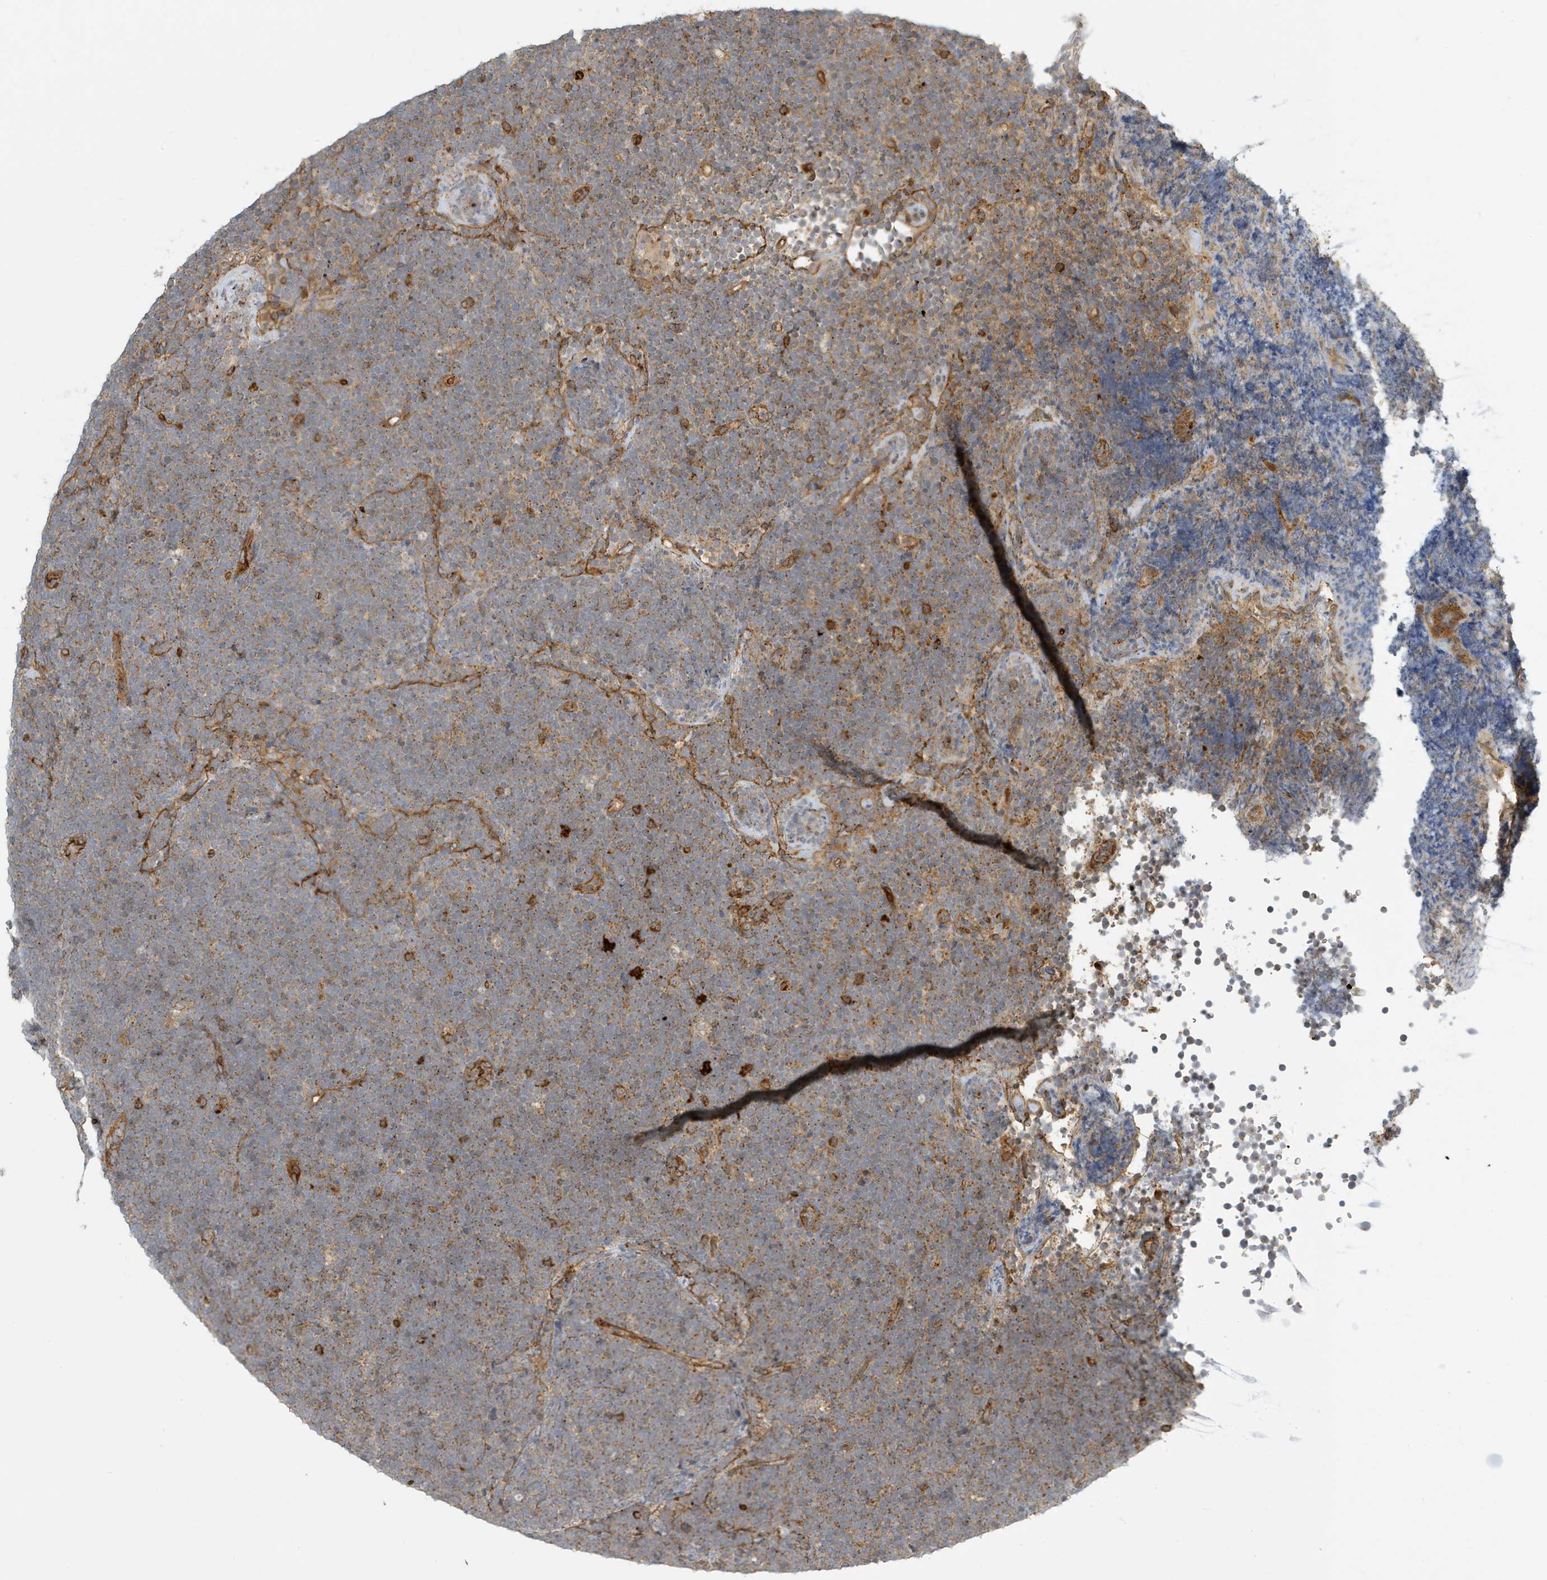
{"staining": {"intensity": "weak", "quantity": "25%-75%", "location": "cytoplasmic/membranous"}, "tissue": "lymphoma", "cell_type": "Tumor cells", "image_type": "cancer", "snomed": [{"axis": "morphology", "description": "Malignant lymphoma, non-Hodgkin's type, High grade"}, {"axis": "topography", "description": "Lymph node"}], "caption": "A low amount of weak cytoplasmic/membranous expression is seen in about 25%-75% of tumor cells in malignant lymphoma, non-Hodgkin's type (high-grade) tissue. The staining was performed using DAB (3,3'-diaminobenzidine), with brown indicating positive protein expression. Nuclei are stained blue with hematoxylin.", "gene": "FYCO1", "patient": {"sex": "male", "age": 13}}